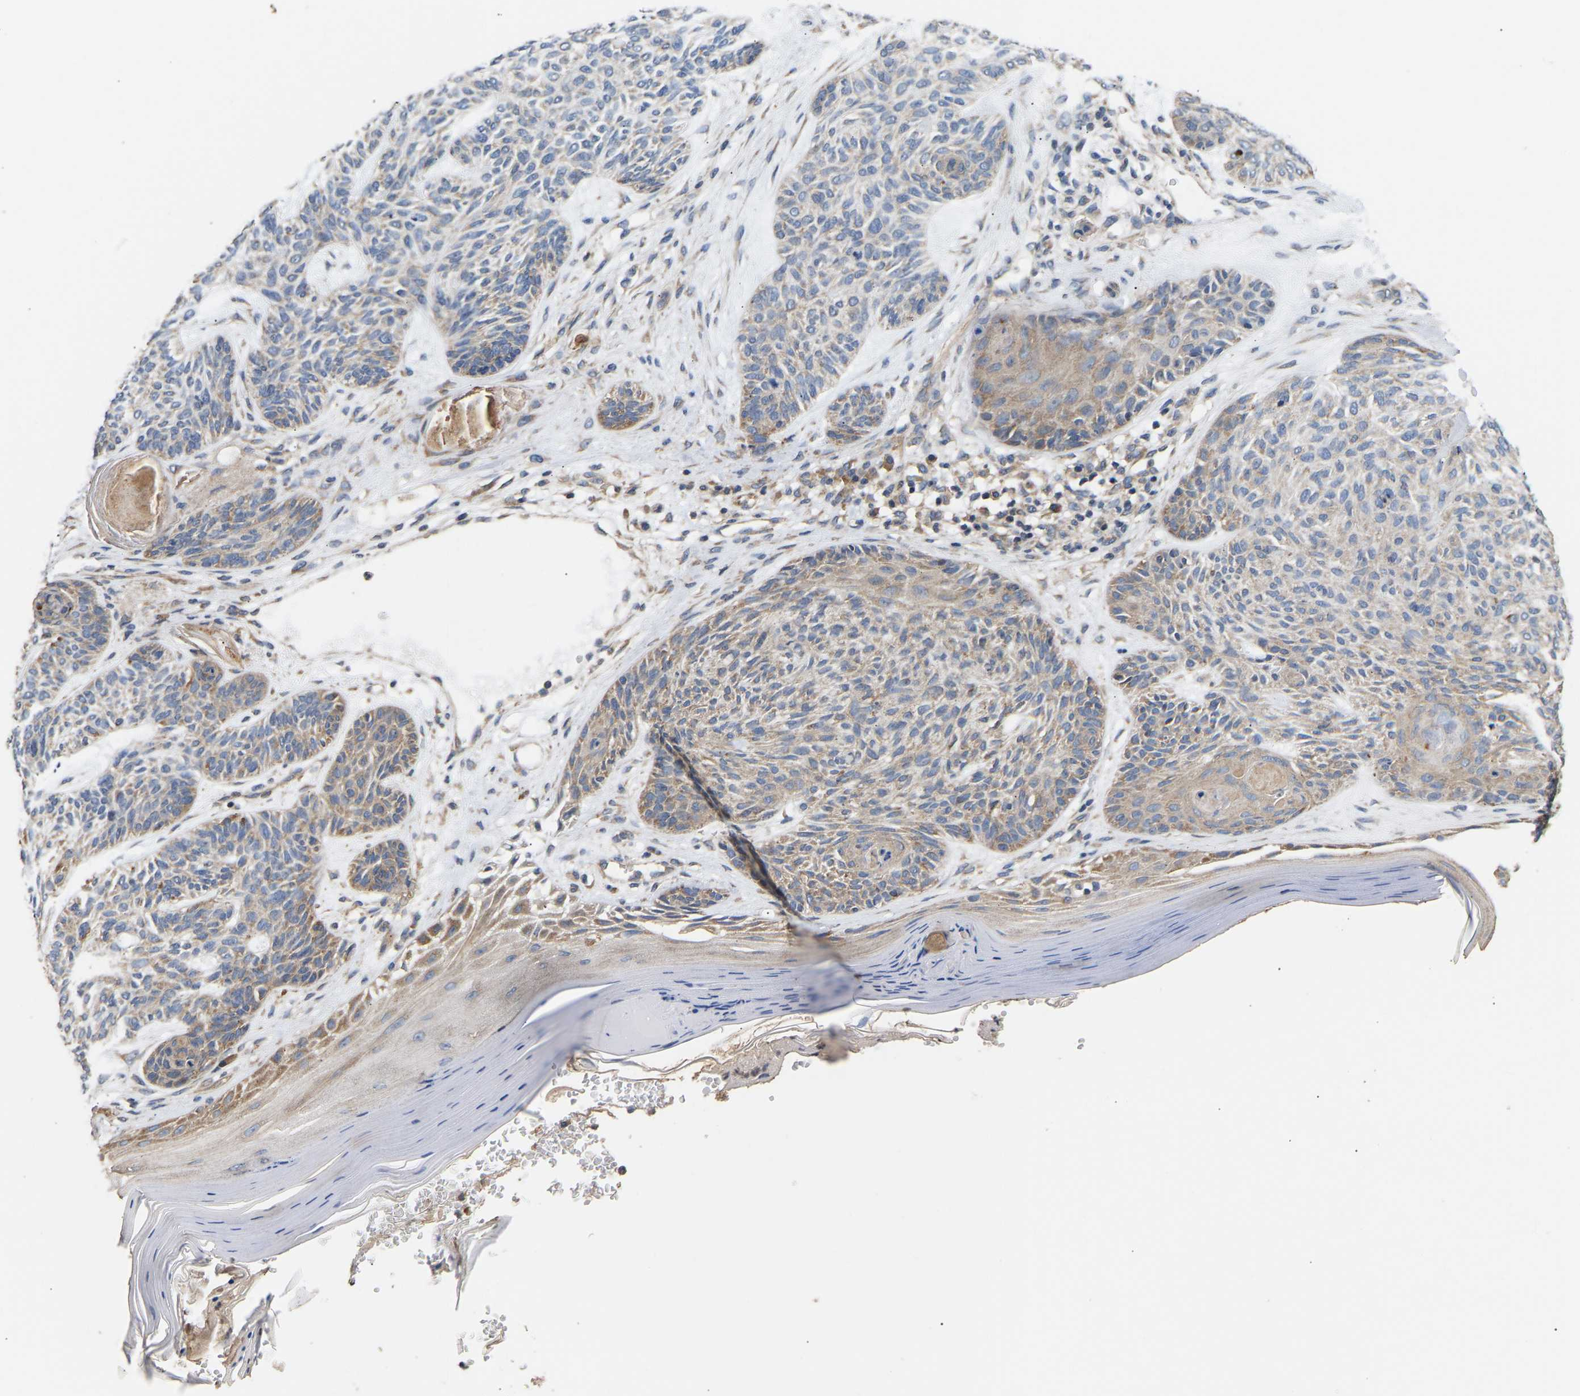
{"staining": {"intensity": "weak", "quantity": "25%-75%", "location": "cytoplasmic/membranous"}, "tissue": "skin cancer", "cell_type": "Tumor cells", "image_type": "cancer", "snomed": [{"axis": "morphology", "description": "Basal cell carcinoma"}, {"axis": "topography", "description": "Skin"}], "caption": "Skin cancer stained with DAB immunohistochemistry exhibits low levels of weak cytoplasmic/membranous positivity in about 25%-75% of tumor cells.", "gene": "AIMP2", "patient": {"sex": "male", "age": 55}}